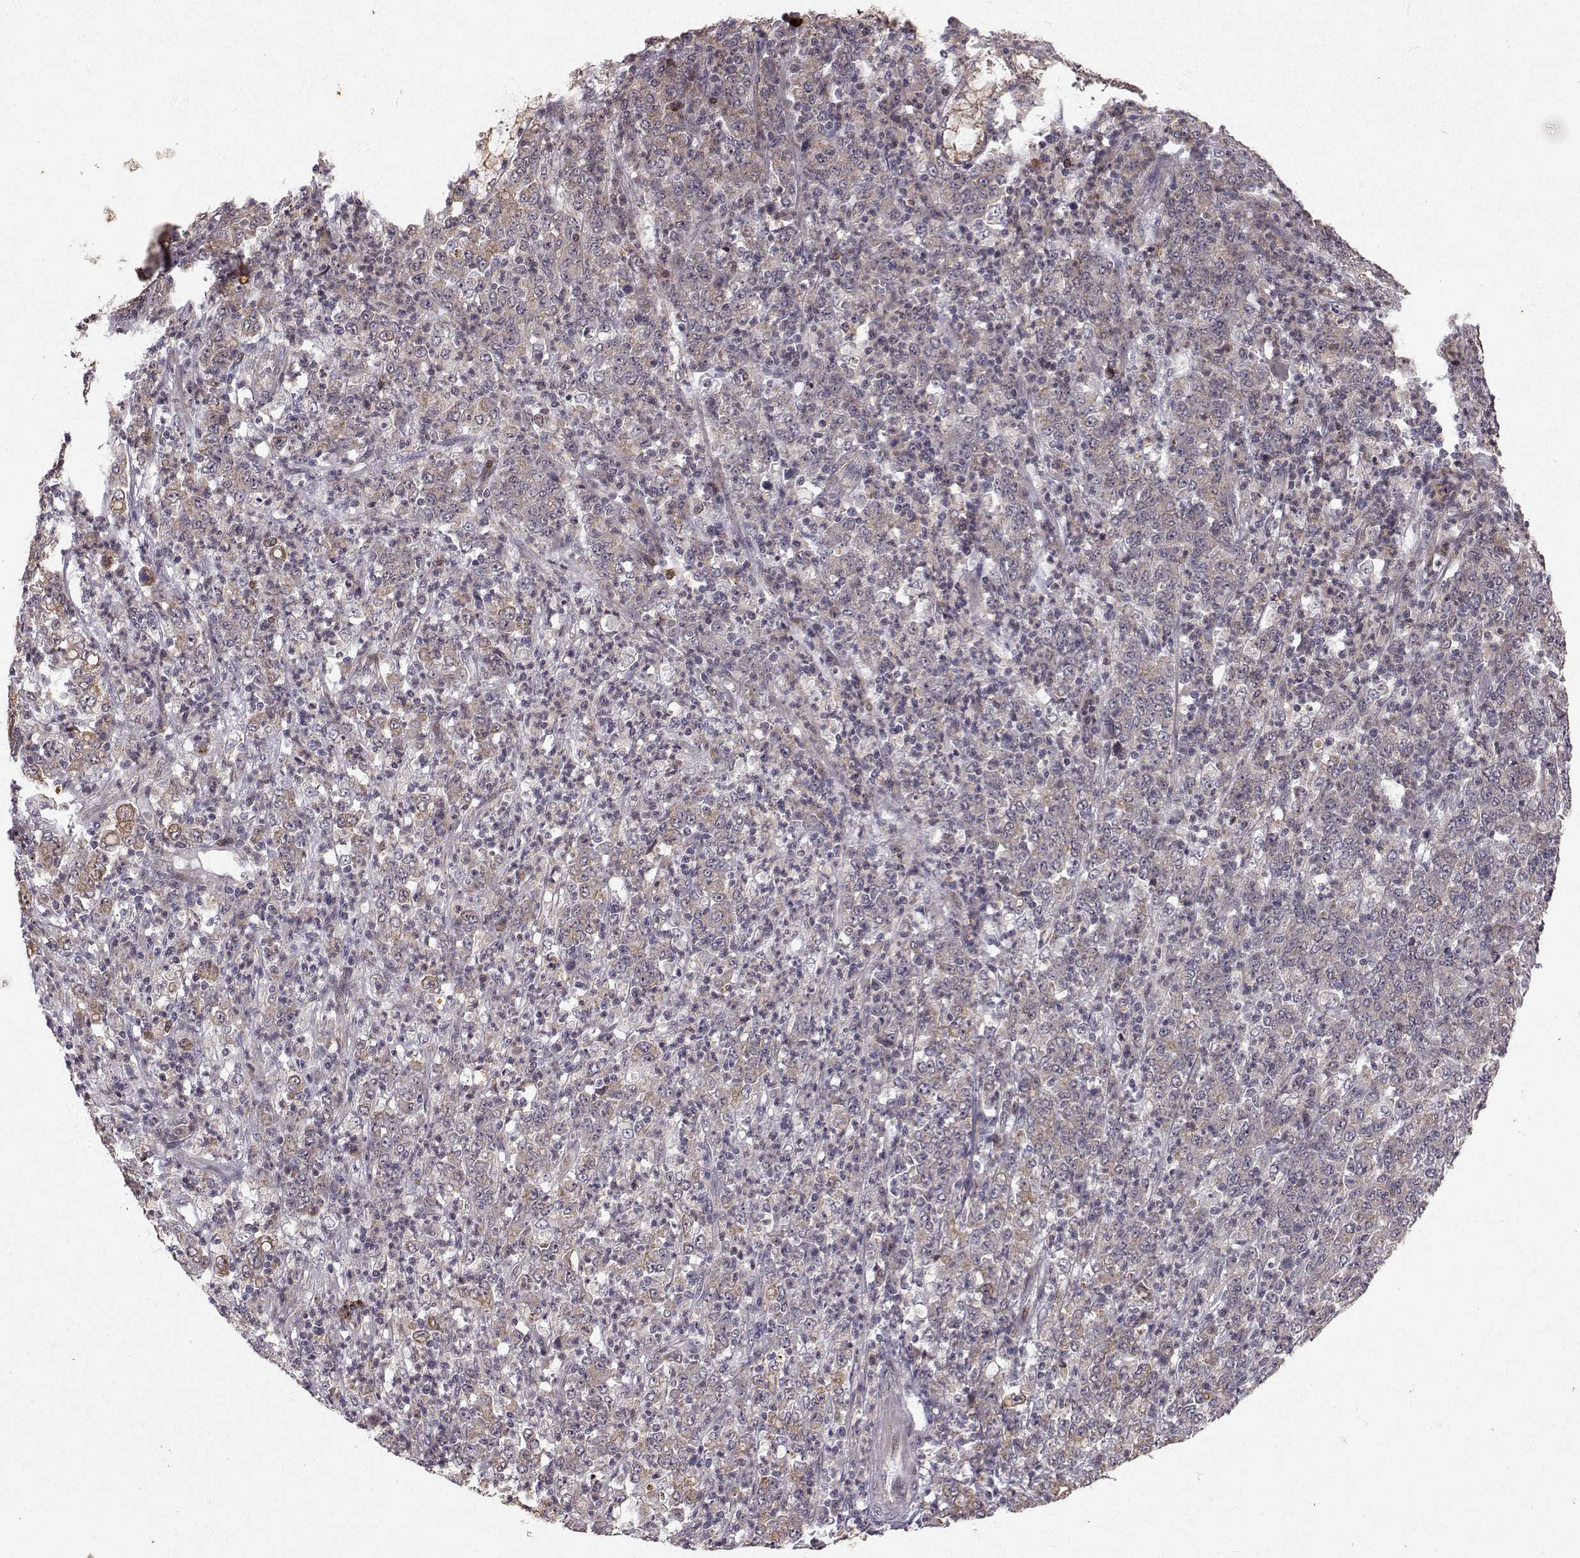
{"staining": {"intensity": "weak", "quantity": "25%-75%", "location": "cytoplasmic/membranous"}, "tissue": "stomach cancer", "cell_type": "Tumor cells", "image_type": "cancer", "snomed": [{"axis": "morphology", "description": "Adenocarcinoma, NOS"}, {"axis": "topography", "description": "Stomach, lower"}], "caption": "Weak cytoplasmic/membranous positivity for a protein is identified in approximately 25%-75% of tumor cells of stomach cancer (adenocarcinoma) using immunohistochemistry (IHC).", "gene": "APC", "patient": {"sex": "female", "age": 71}}